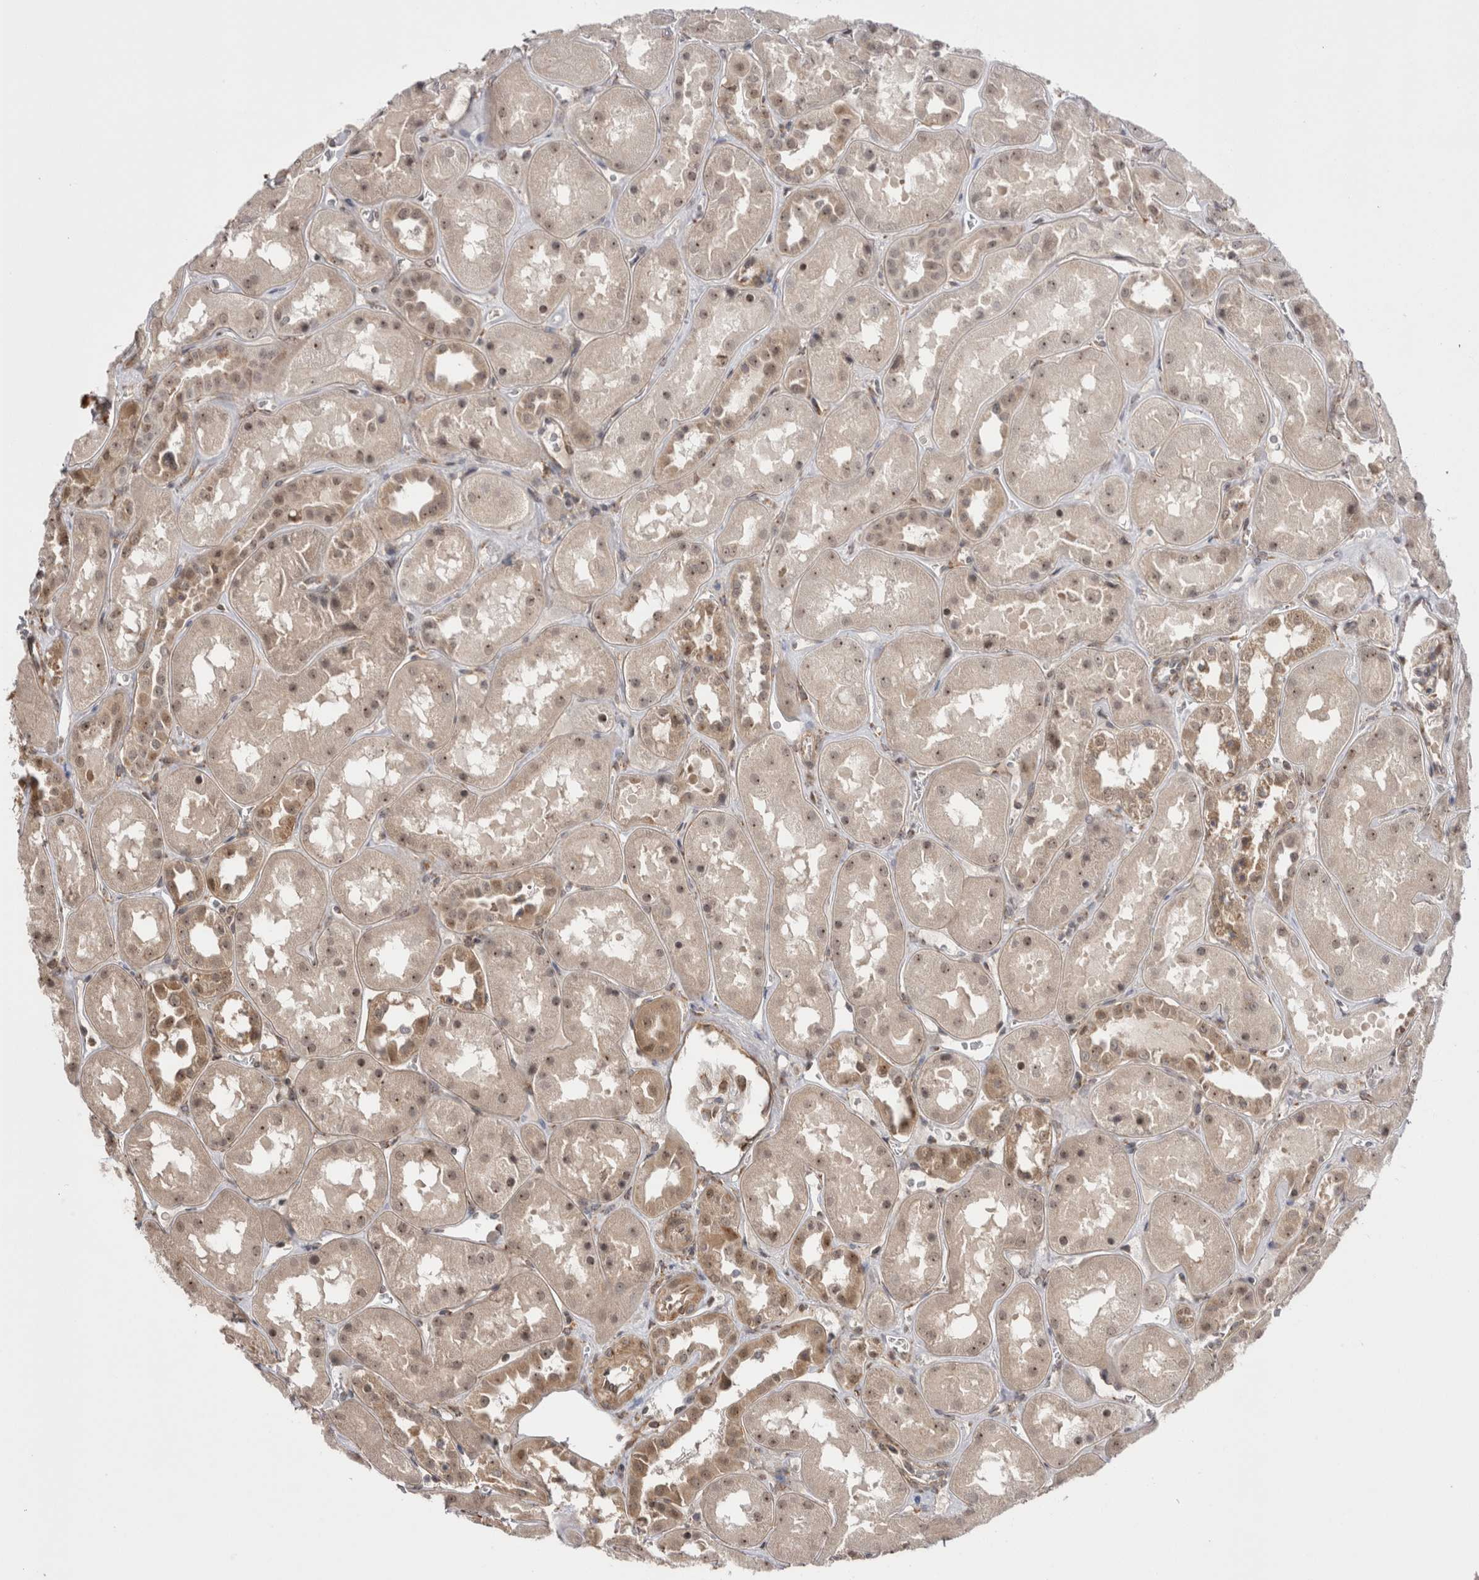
{"staining": {"intensity": "weak", "quantity": "25%-75%", "location": "cytoplasmic/membranous"}, "tissue": "kidney", "cell_type": "Cells in glomeruli", "image_type": "normal", "snomed": [{"axis": "morphology", "description": "Normal tissue, NOS"}, {"axis": "topography", "description": "Kidney"}], "caption": "Cells in glomeruli show weak cytoplasmic/membranous staining in about 25%-75% of cells in benign kidney. (brown staining indicates protein expression, while blue staining denotes nuclei).", "gene": "EXOSC4", "patient": {"sex": "male", "age": 70}}